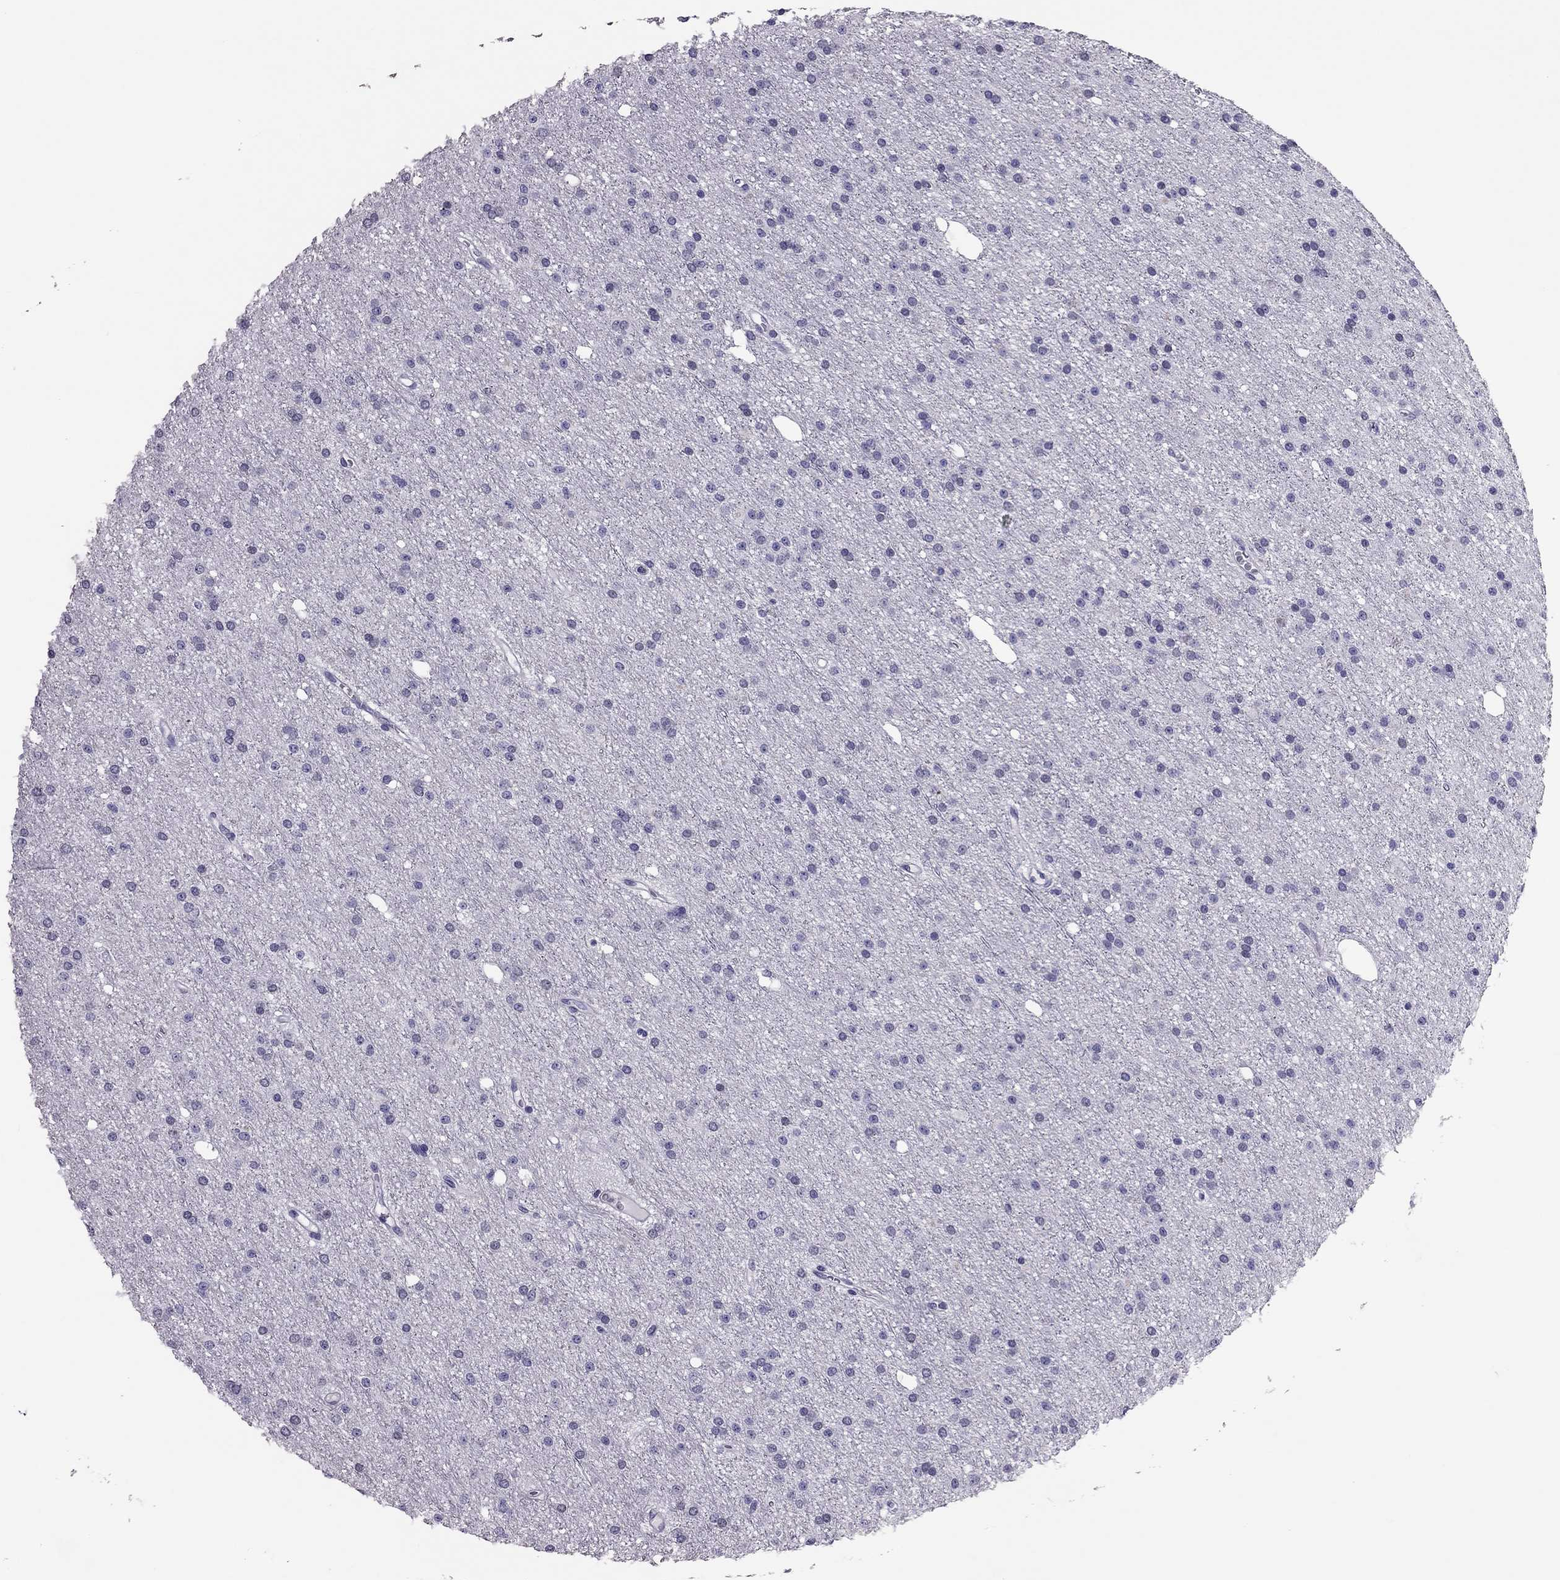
{"staining": {"intensity": "negative", "quantity": "none", "location": "none"}, "tissue": "glioma", "cell_type": "Tumor cells", "image_type": "cancer", "snomed": [{"axis": "morphology", "description": "Glioma, malignant, Low grade"}, {"axis": "topography", "description": "Brain"}], "caption": "Immunohistochemistry (IHC) photomicrograph of human glioma stained for a protein (brown), which exhibits no positivity in tumor cells.", "gene": "CCL27", "patient": {"sex": "male", "age": 27}}